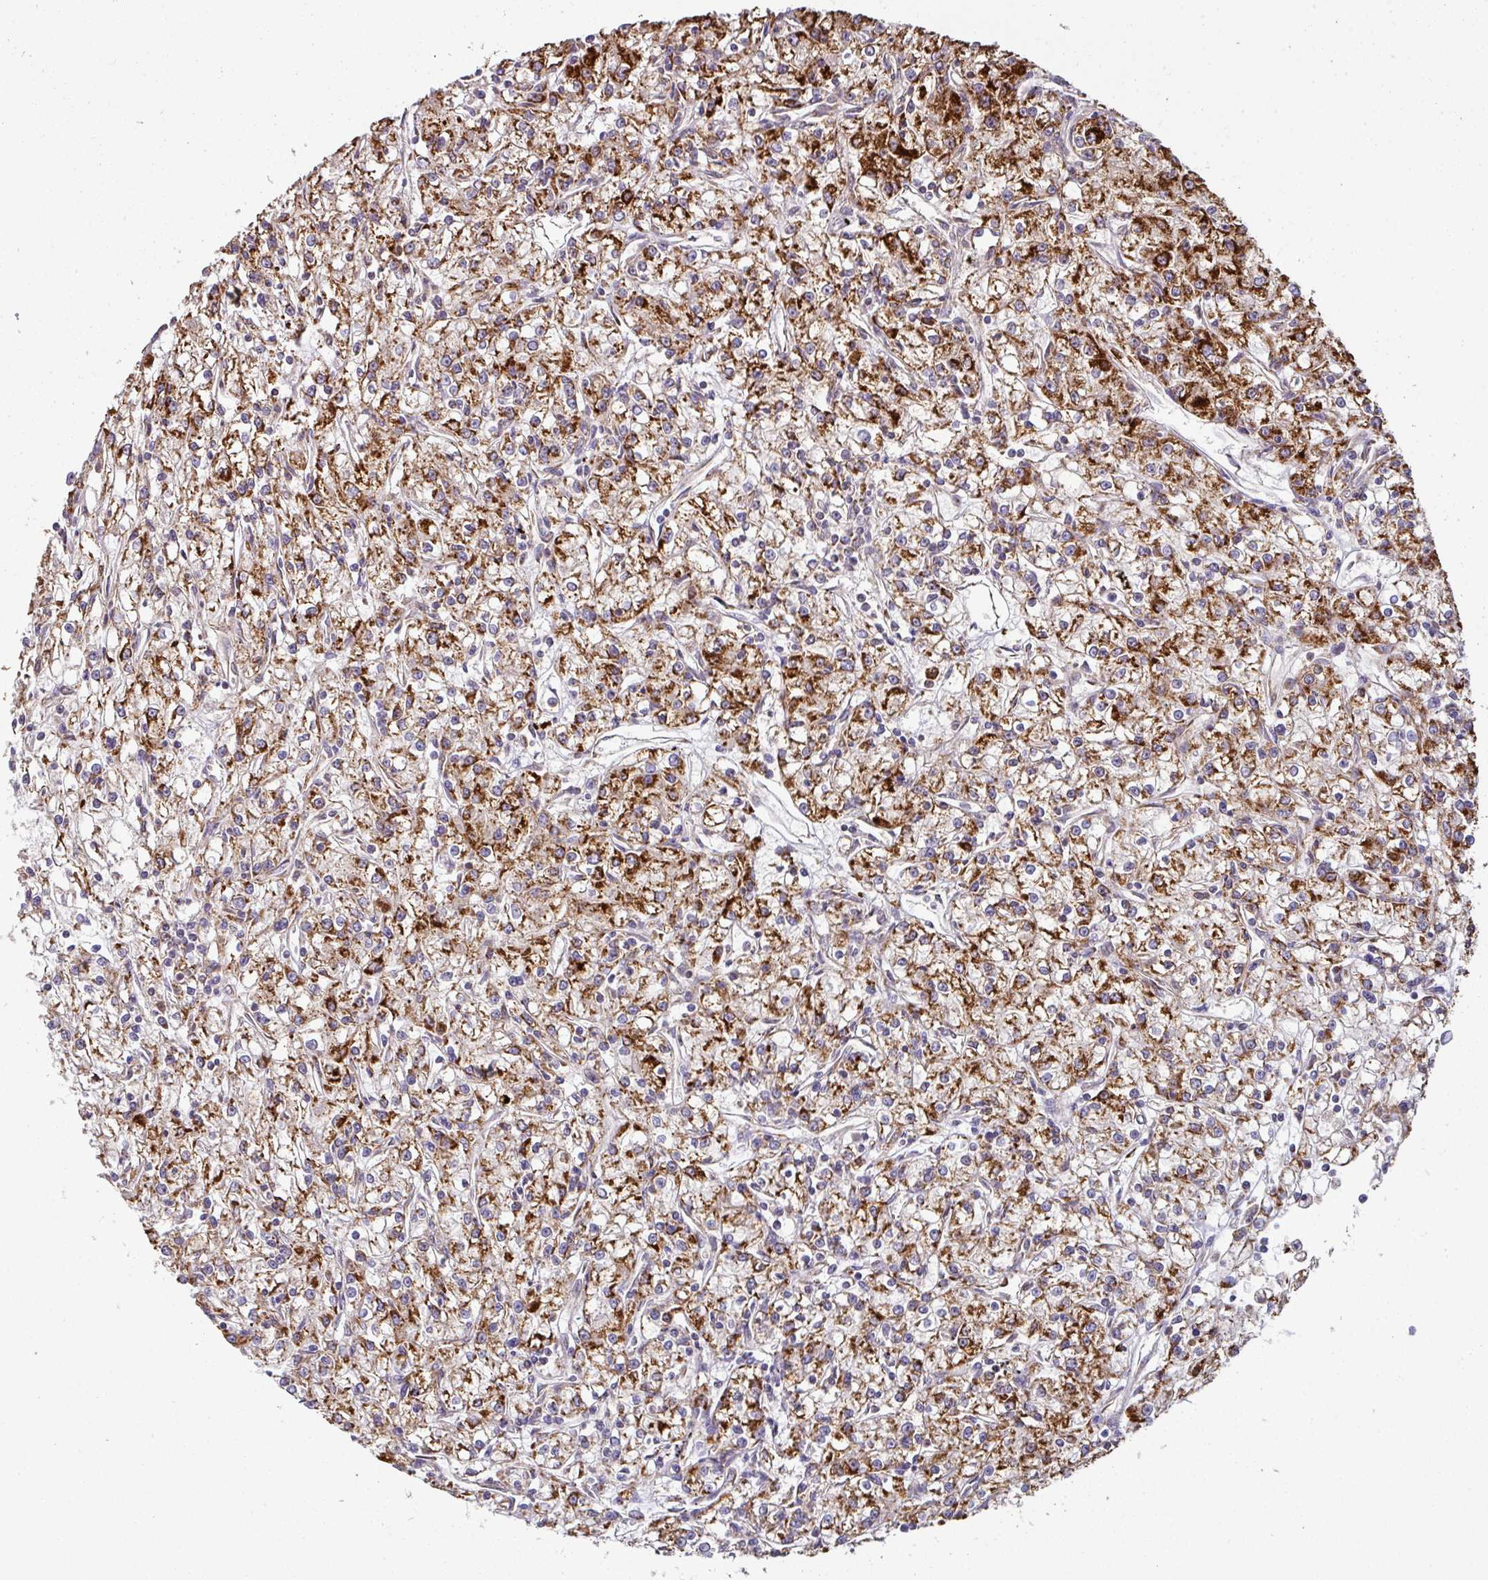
{"staining": {"intensity": "strong", "quantity": ">75%", "location": "cytoplasmic/membranous"}, "tissue": "renal cancer", "cell_type": "Tumor cells", "image_type": "cancer", "snomed": [{"axis": "morphology", "description": "Adenocarcinoma, NOS"}, {"axis": "topography", "description": "Kidney"}], "caption": "Strong cytoplasmic/membranous staining is seen in about >75% of tumor cells in renal adenocarcinoma. (IHC, brightfield microscopy, high magnification).", "gene": "TRAP1", "patient": {"sex": "female", "age": 59}}